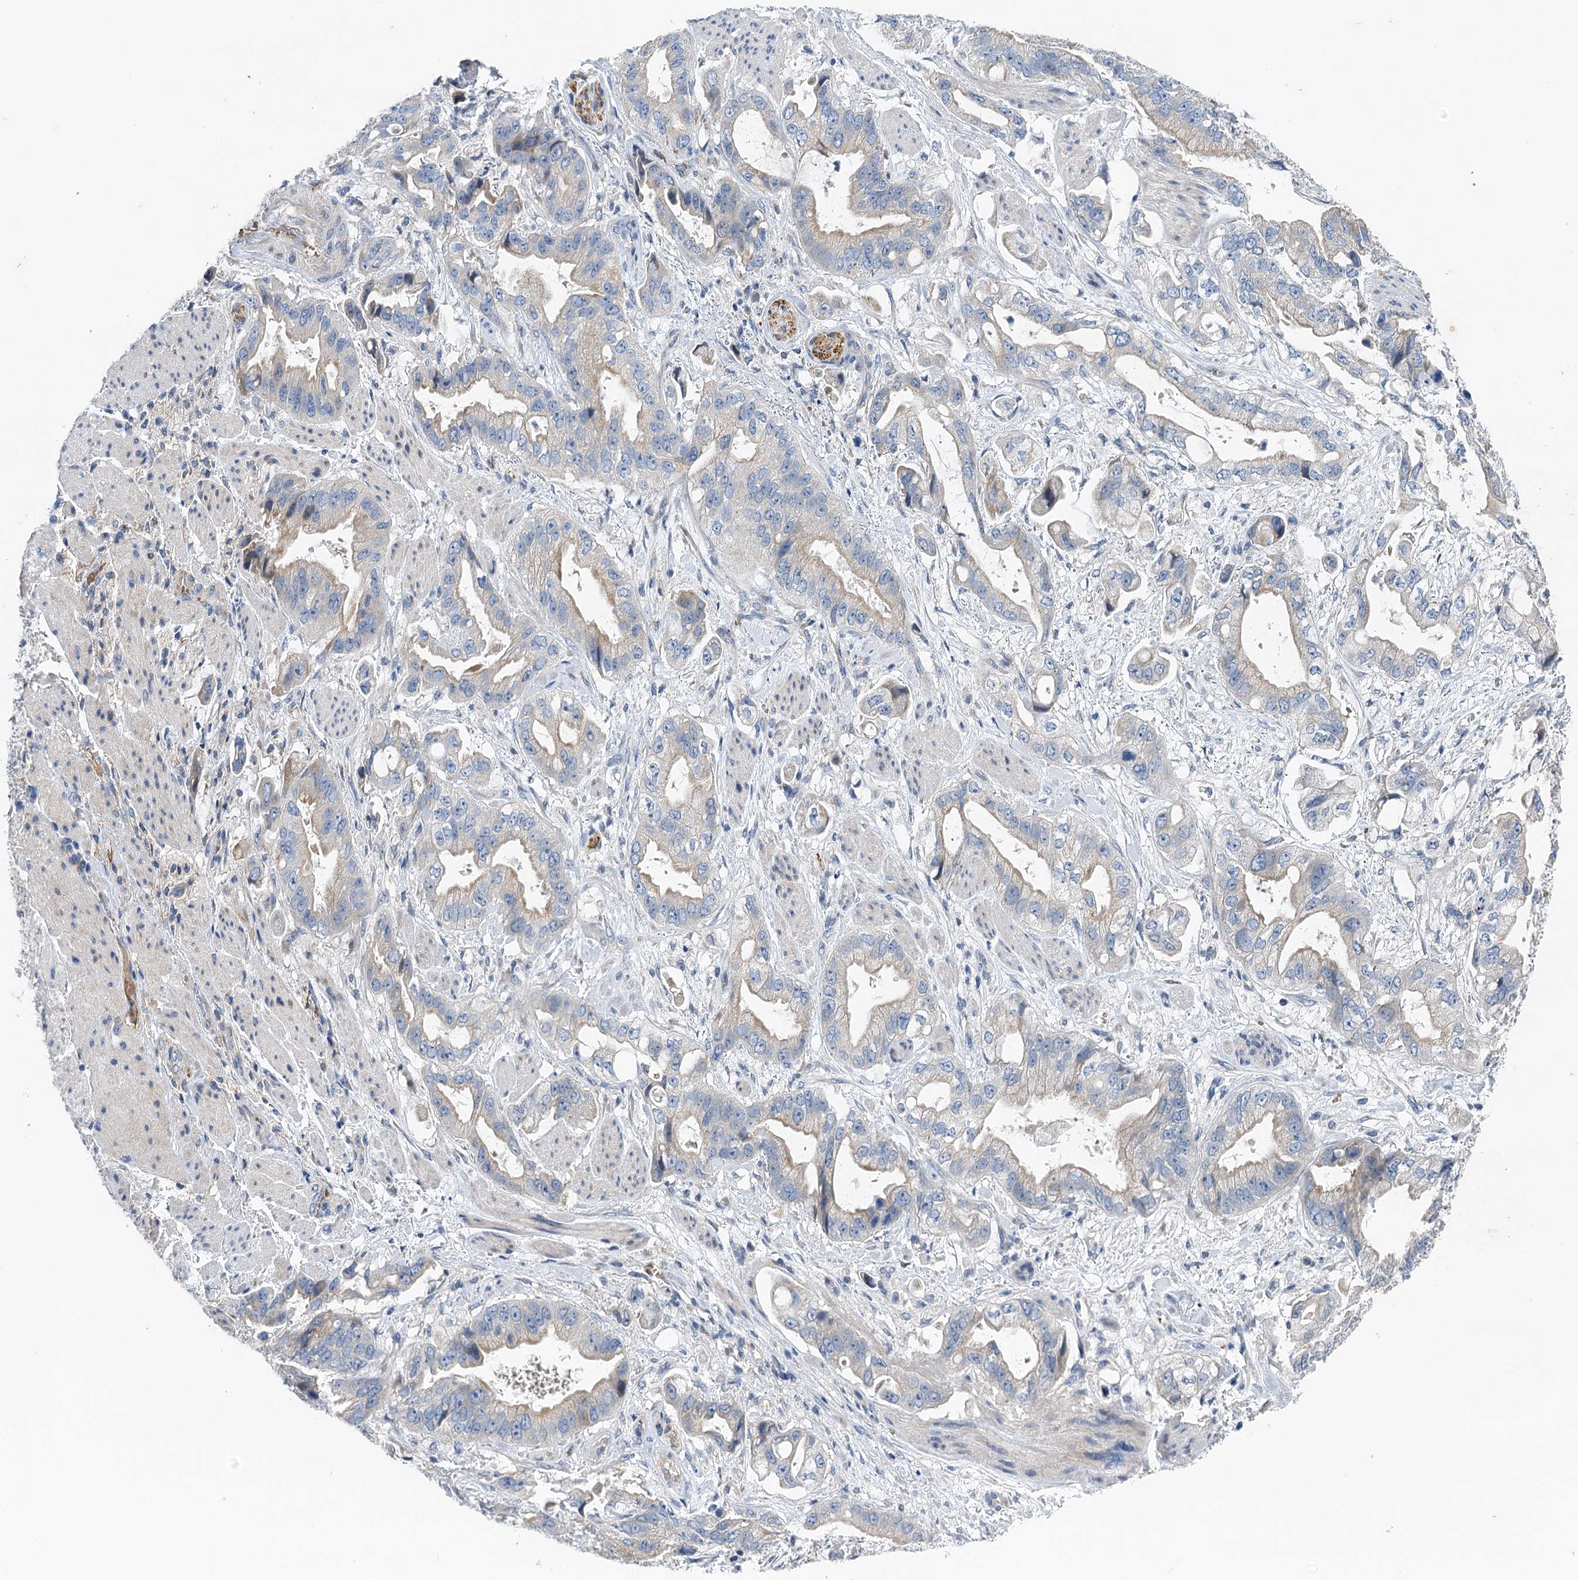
{"staining": {"intensity": "weak", "quantity": "<25%", "location": "cytoplasmic/membranous"}, "tissue": "stomach cancer", "cell_type": "Tumor cells", "image_type": "cancer", "snomed": [{"axis": "morphology", "description": "Adenocarcinoma, NOS"}, {"axis": "topography", "description": "Stomach"}], "caption": "Tumor cells show no significant protein staining in stomach cancer. (DAB (3,3'-diaminobenzidine) immunohistochemistry (IHC) with hematoxylin counter stain).", "gene": "BCS1L", "patient": {"sex": "male", "age": 62}}